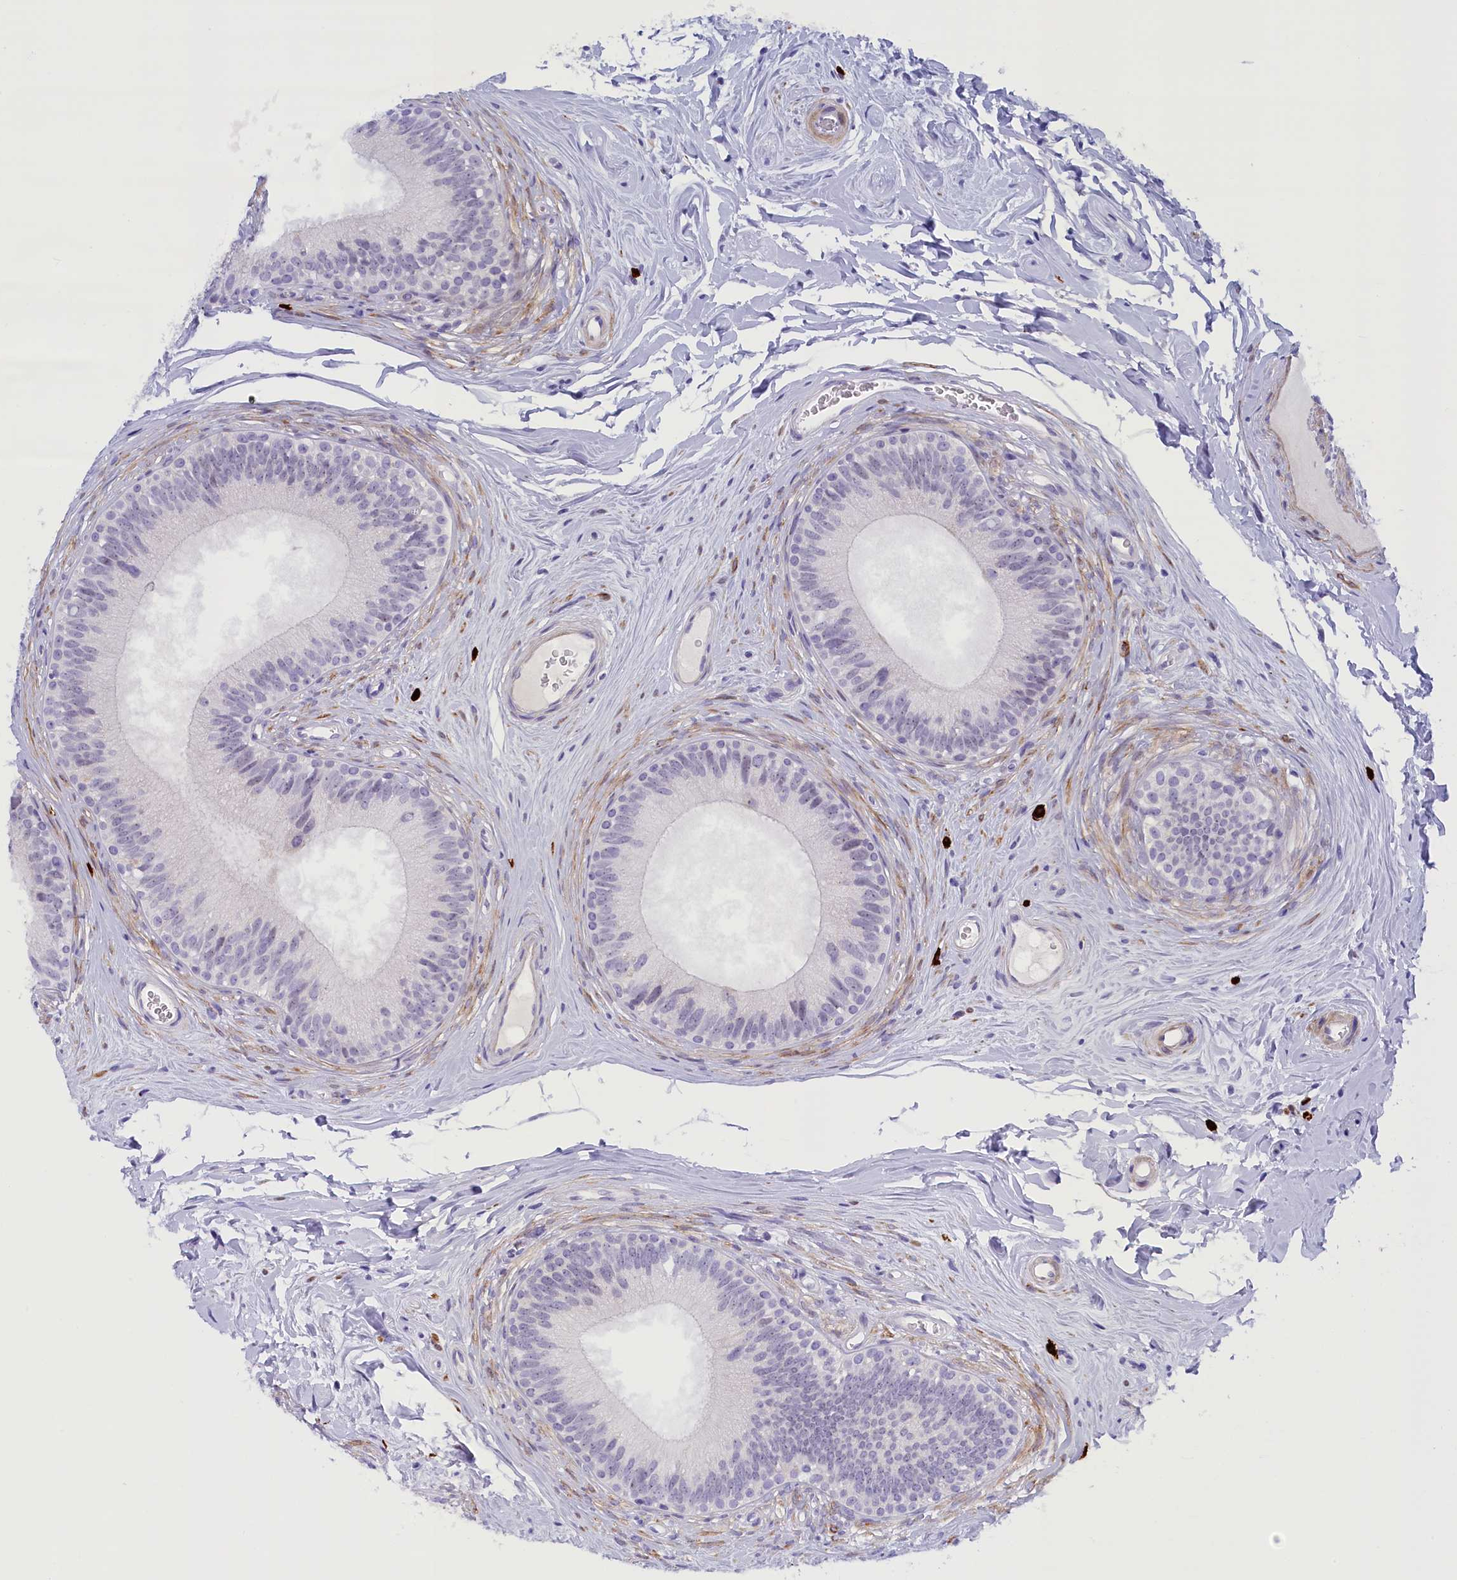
{"staining": {"intensity": "negative", "quantity": "none", "location": "none"}, "tissue": "epididymis", "cell_type": "Glandular cells", "image_type": "normal", "snomed": [{"axis": "morphology", "description": "Normal tissue, NOS"}, {"axis": "topography", "description": "Epididymis"}], "caption": "The micrograph shows no significant positivity in glandular cells of epididymis.", "gene": "RTTN", "patient": {"sex": "male", "age": 33}}